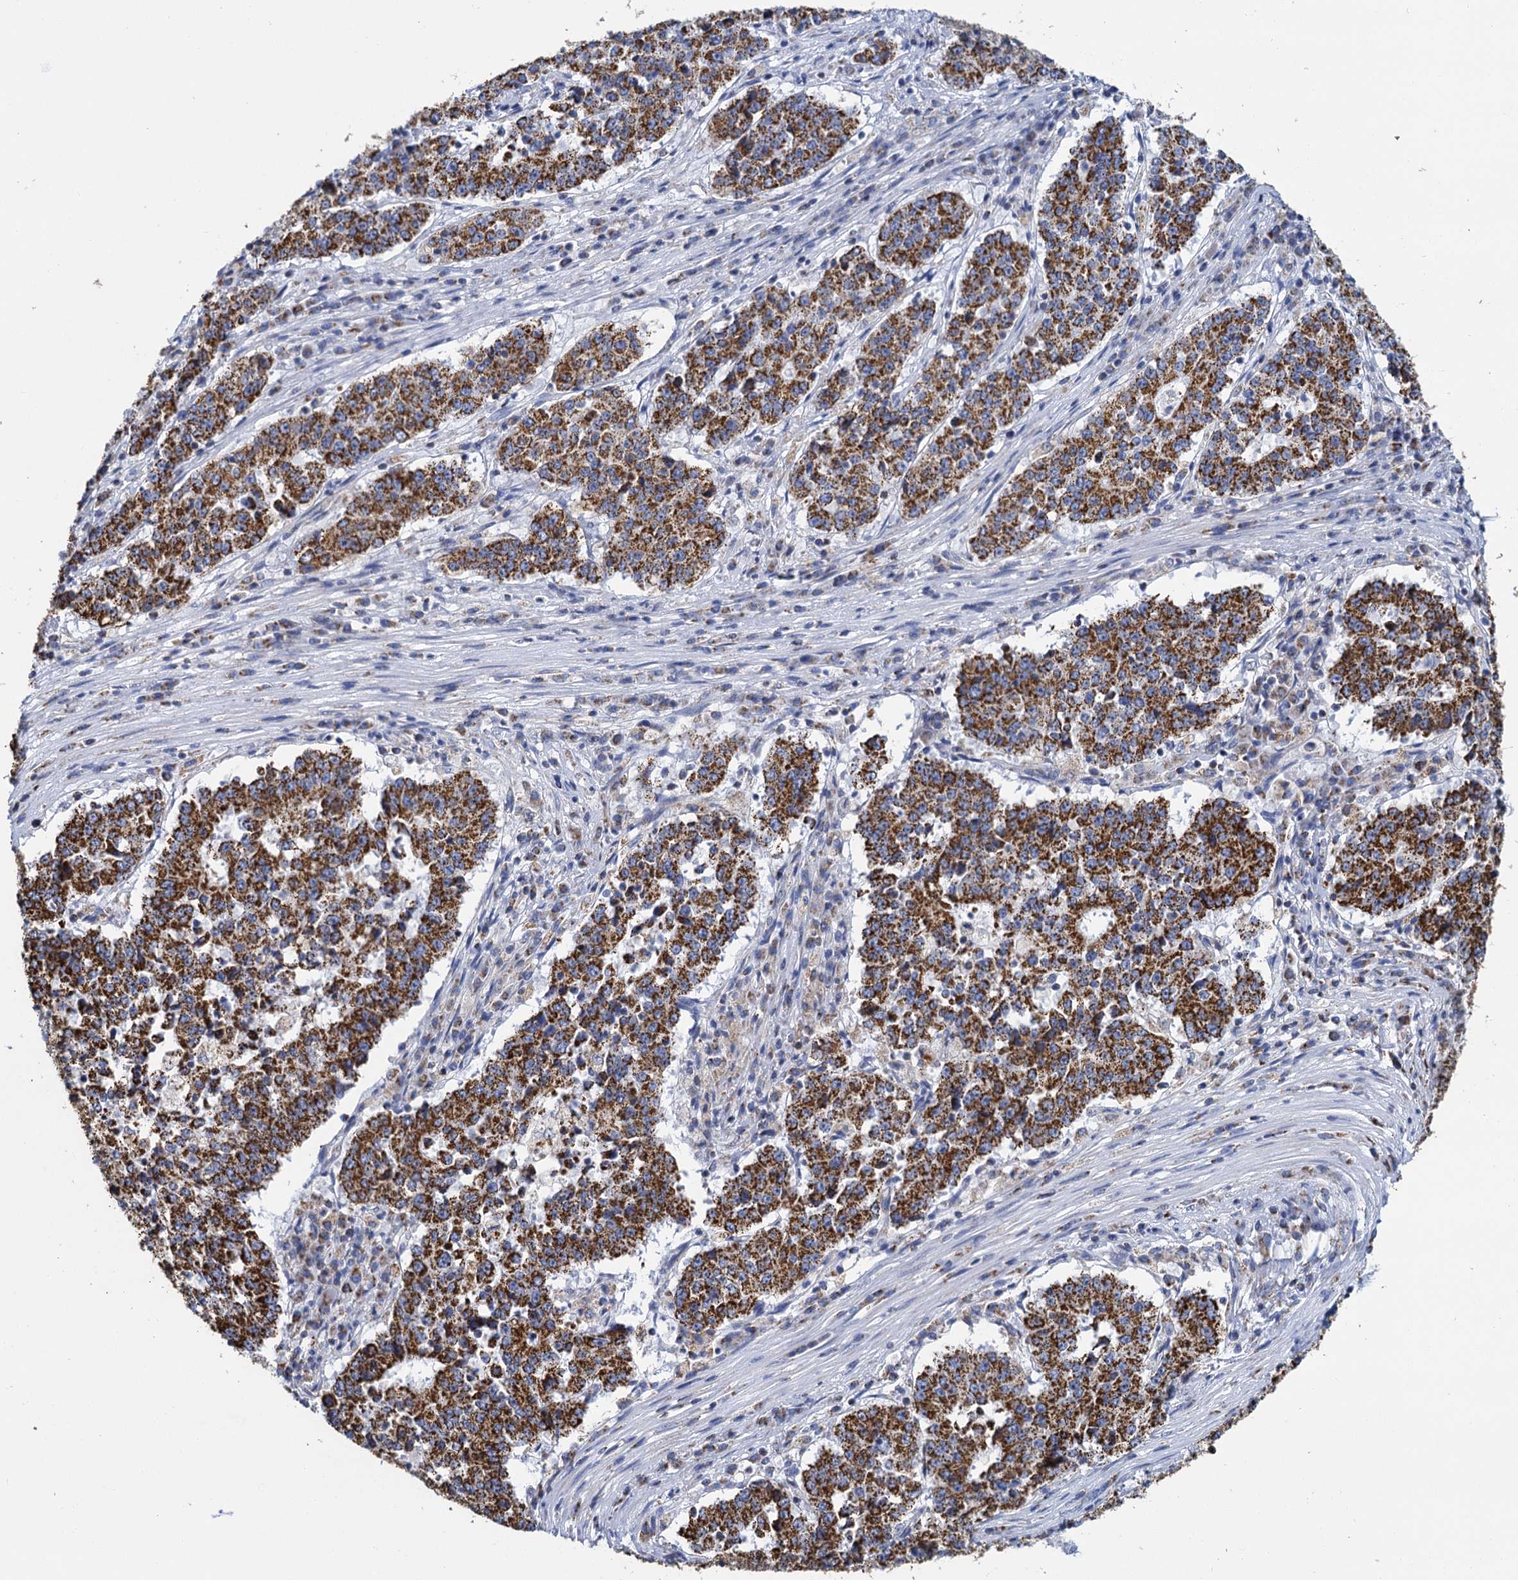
{"staining": {"intensity": "strong", "quantity": ">75%", "location": "cytoplasmic/membranous"}, "tissue": "stomach cancer", "cell_type": "Tumor cells", "image_type": "cancer", "snomed": [{"axis": "morphology", "description": "Adenocarcinoma, NOS"}, {"axis": "topography", "description": "Stomach"}], "caption": "IHC (DAB (3,3'-diaminobenzidine)) staining of human stomach cancer demonstrates strong cytoplasmic/membranous protein staining in approximately >75% of tumor cells. (brown staining indicates protein expression, while blue staining denotes nuclei).", "gene": "CCP110", "patient": {"sex": "male", "age": 59}}